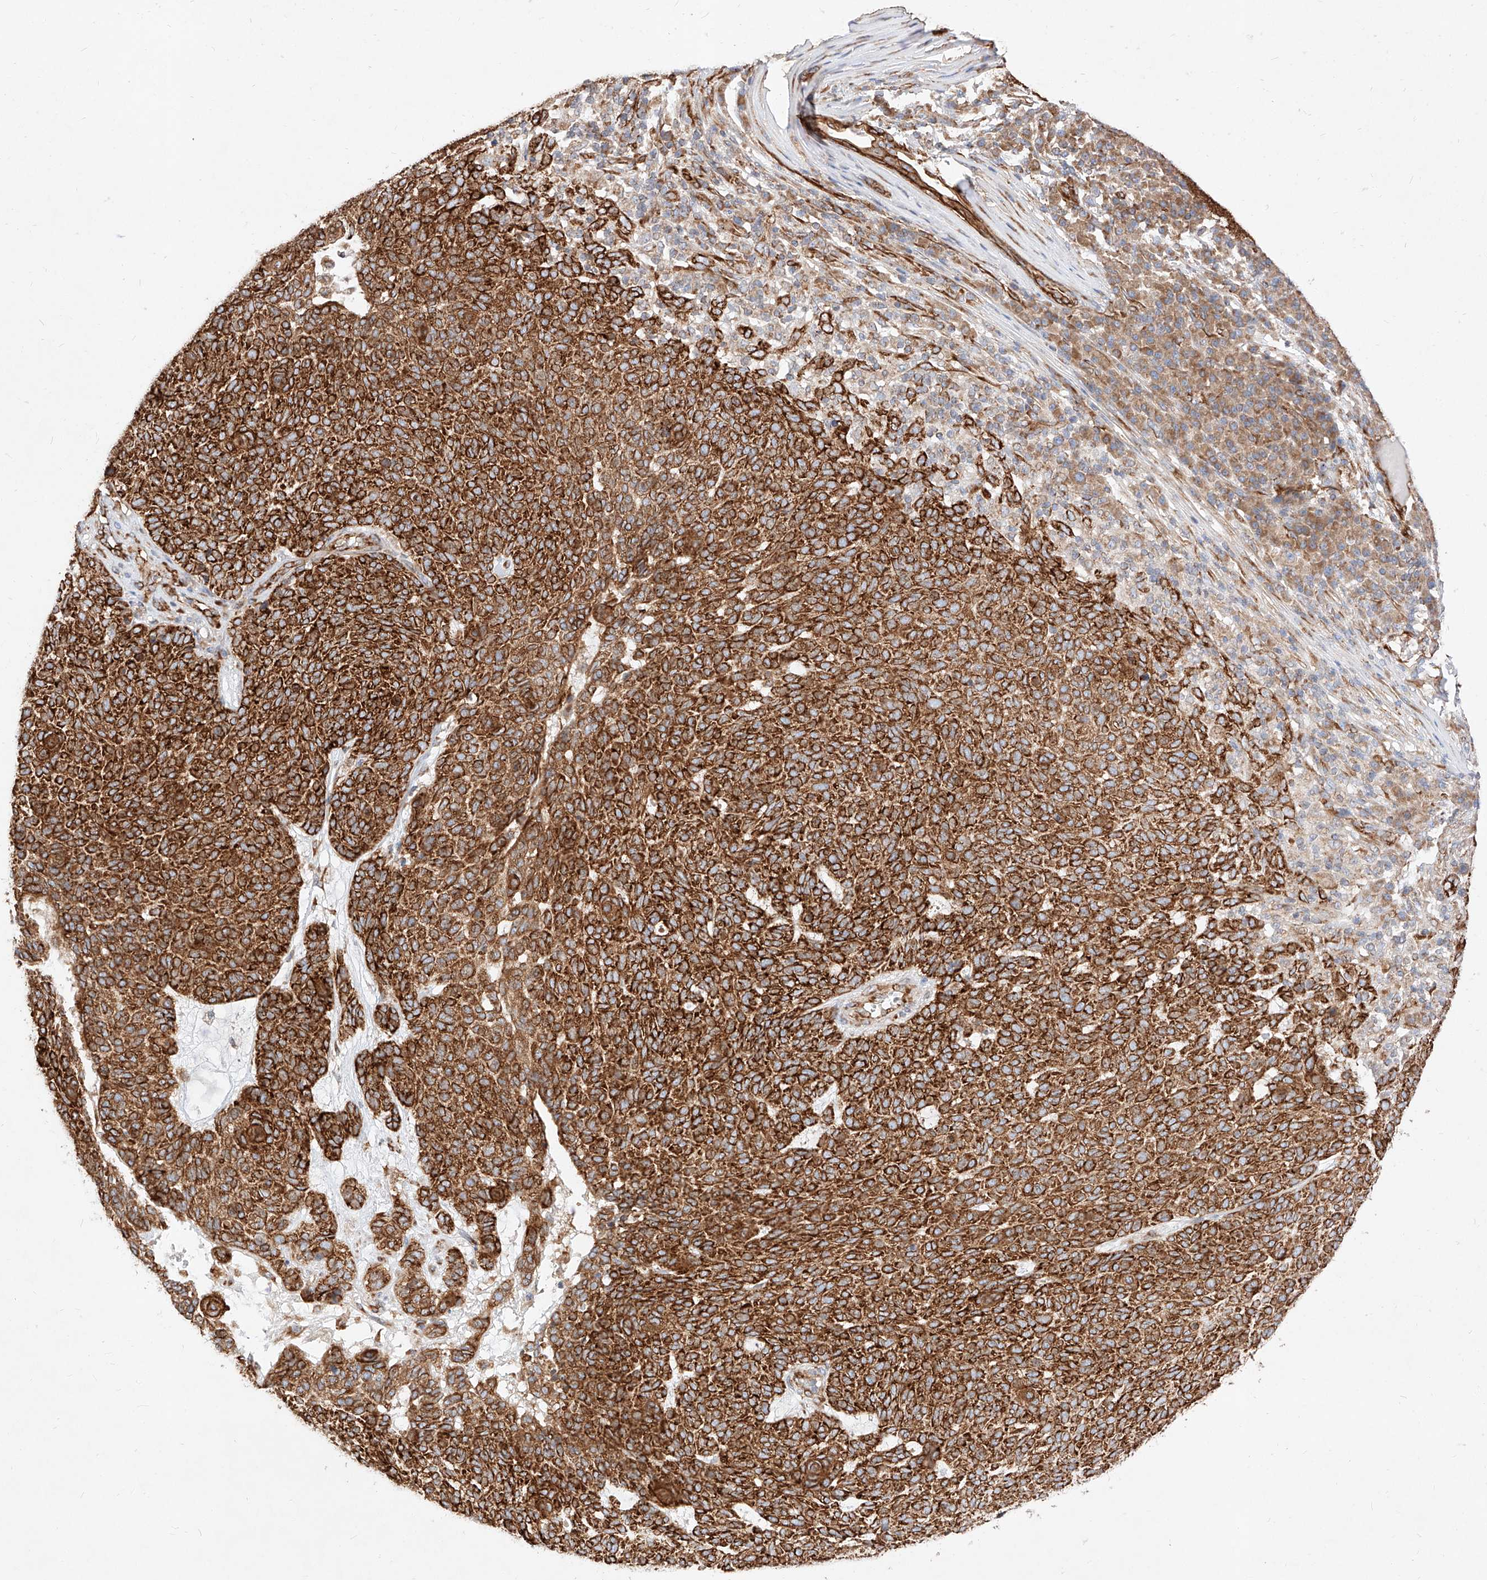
{"staining": {"intensity": "strong", "quantity": ">75%", "location": "cytoplasmic/membranous"}, "tissue": "skin cancer", "cell_type": "Tumor cells", "image_type": "cancer", "snomed": [{"axis": "morphology", "description": "Squamous cell carcinoma, NOS"}, {"axis": "topography", "description": "Skin"}], "caption": "Strong cytoplasmic/membranous expression for a protein is appreciated in approximately >75% of tumor cells of skin cancer using IHC.", "gene": "CSGALNACT2", "patient": {"sex": "female", "age": 90}}